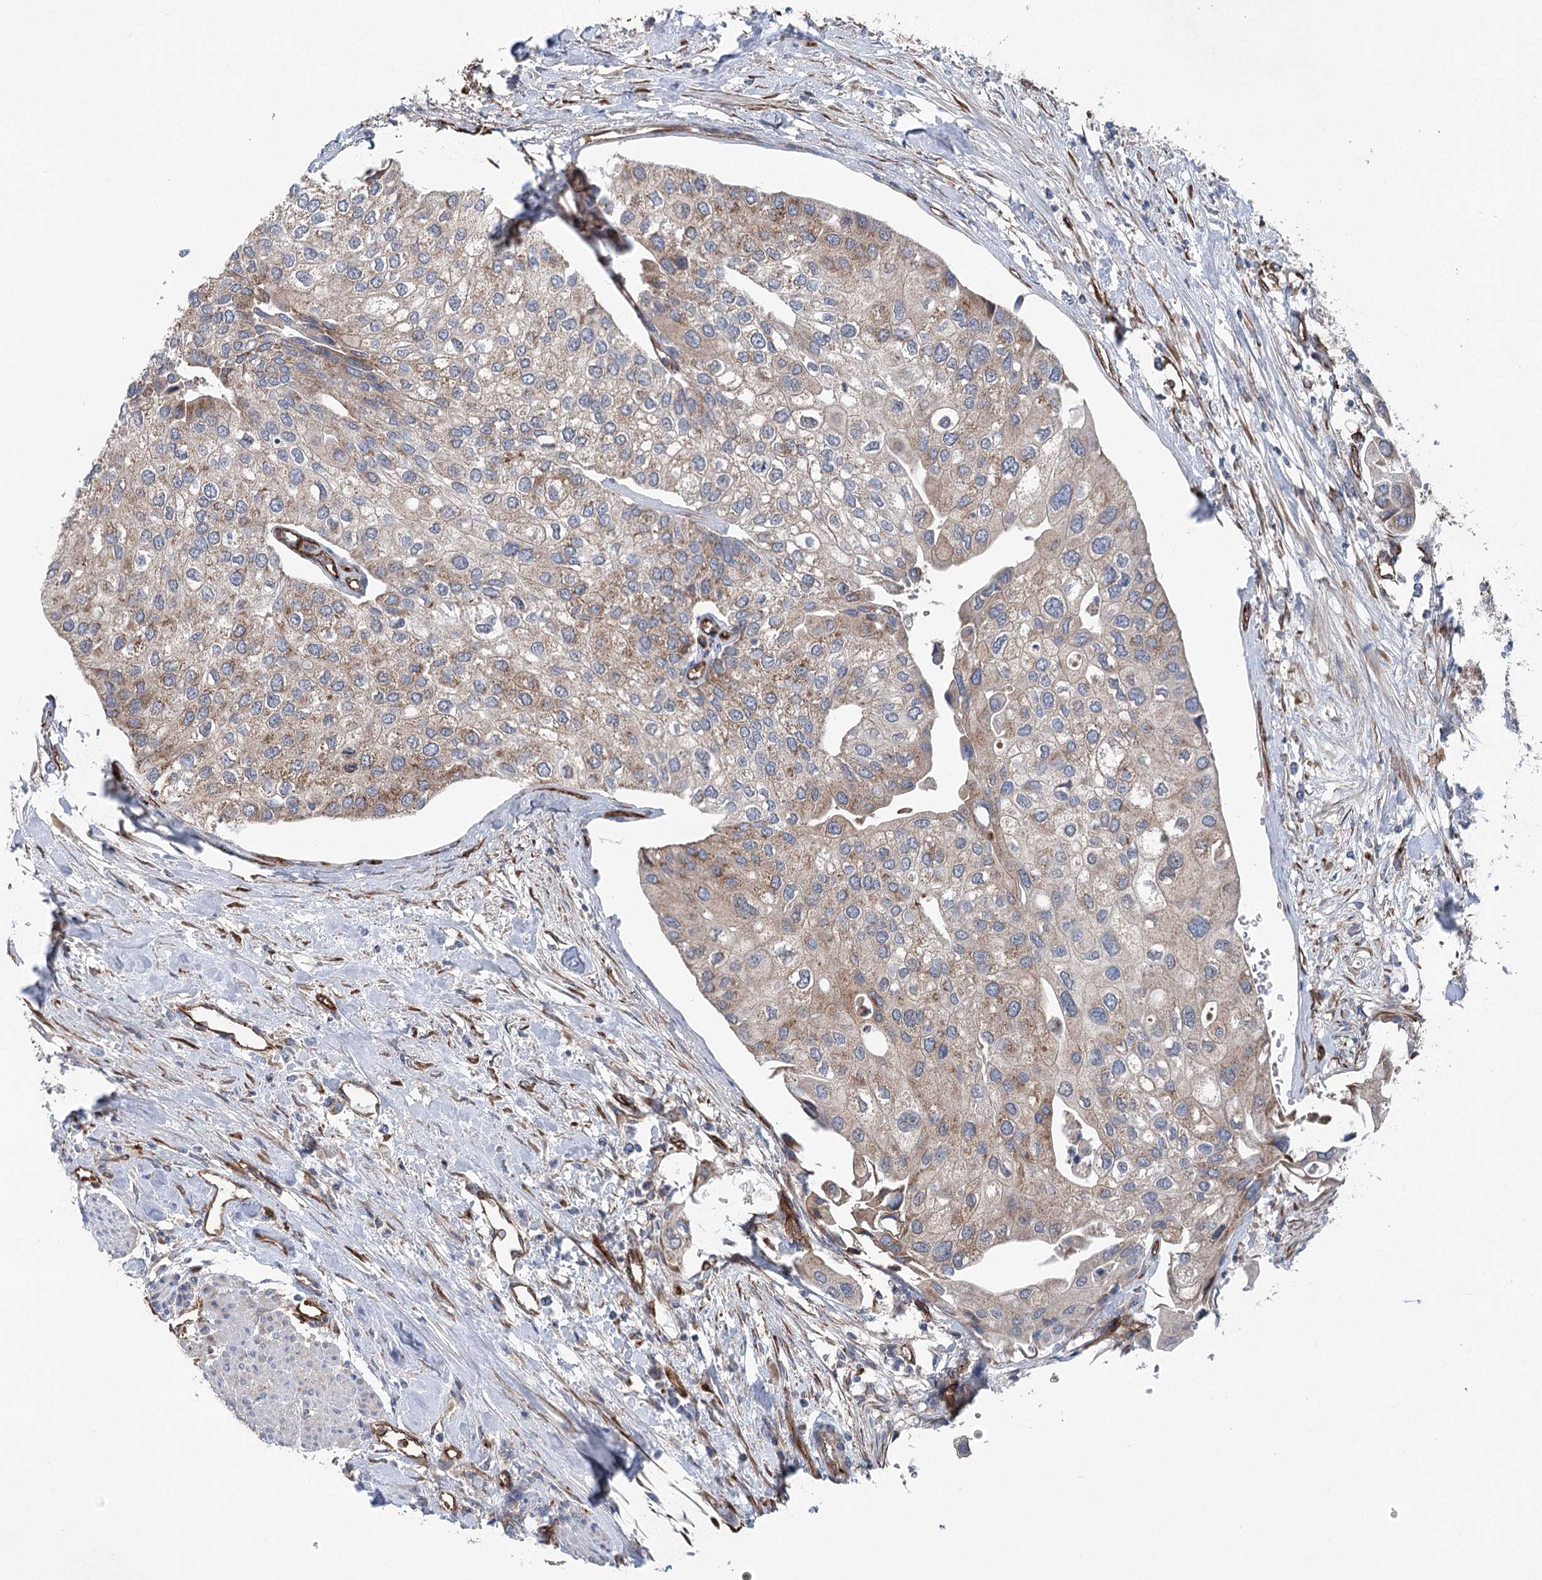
{"staining": {"intensity": "weak", "quantity": "25%-75%", "location": "cytoplasmic/membranous"}, "tissue": "urothelial cancer", "cell_type": "Tumor cells", "image_type": "cancer", "snomed": [{"axis": "morphology", "description": "Urothelial carcinoma, High grade"}, {"axis": "topography", "description": "Urinary bladder"}], "caption": "A high-resolution image shows immunohistochemistry staining of high-grade urothelial carcinoma, which demonstrates weak cytoplasmic/membranous staining in approximately 25%-75% of tumor cells.", "gene": "MTPAP", "patient": {"sex": "male", "age": 64}}